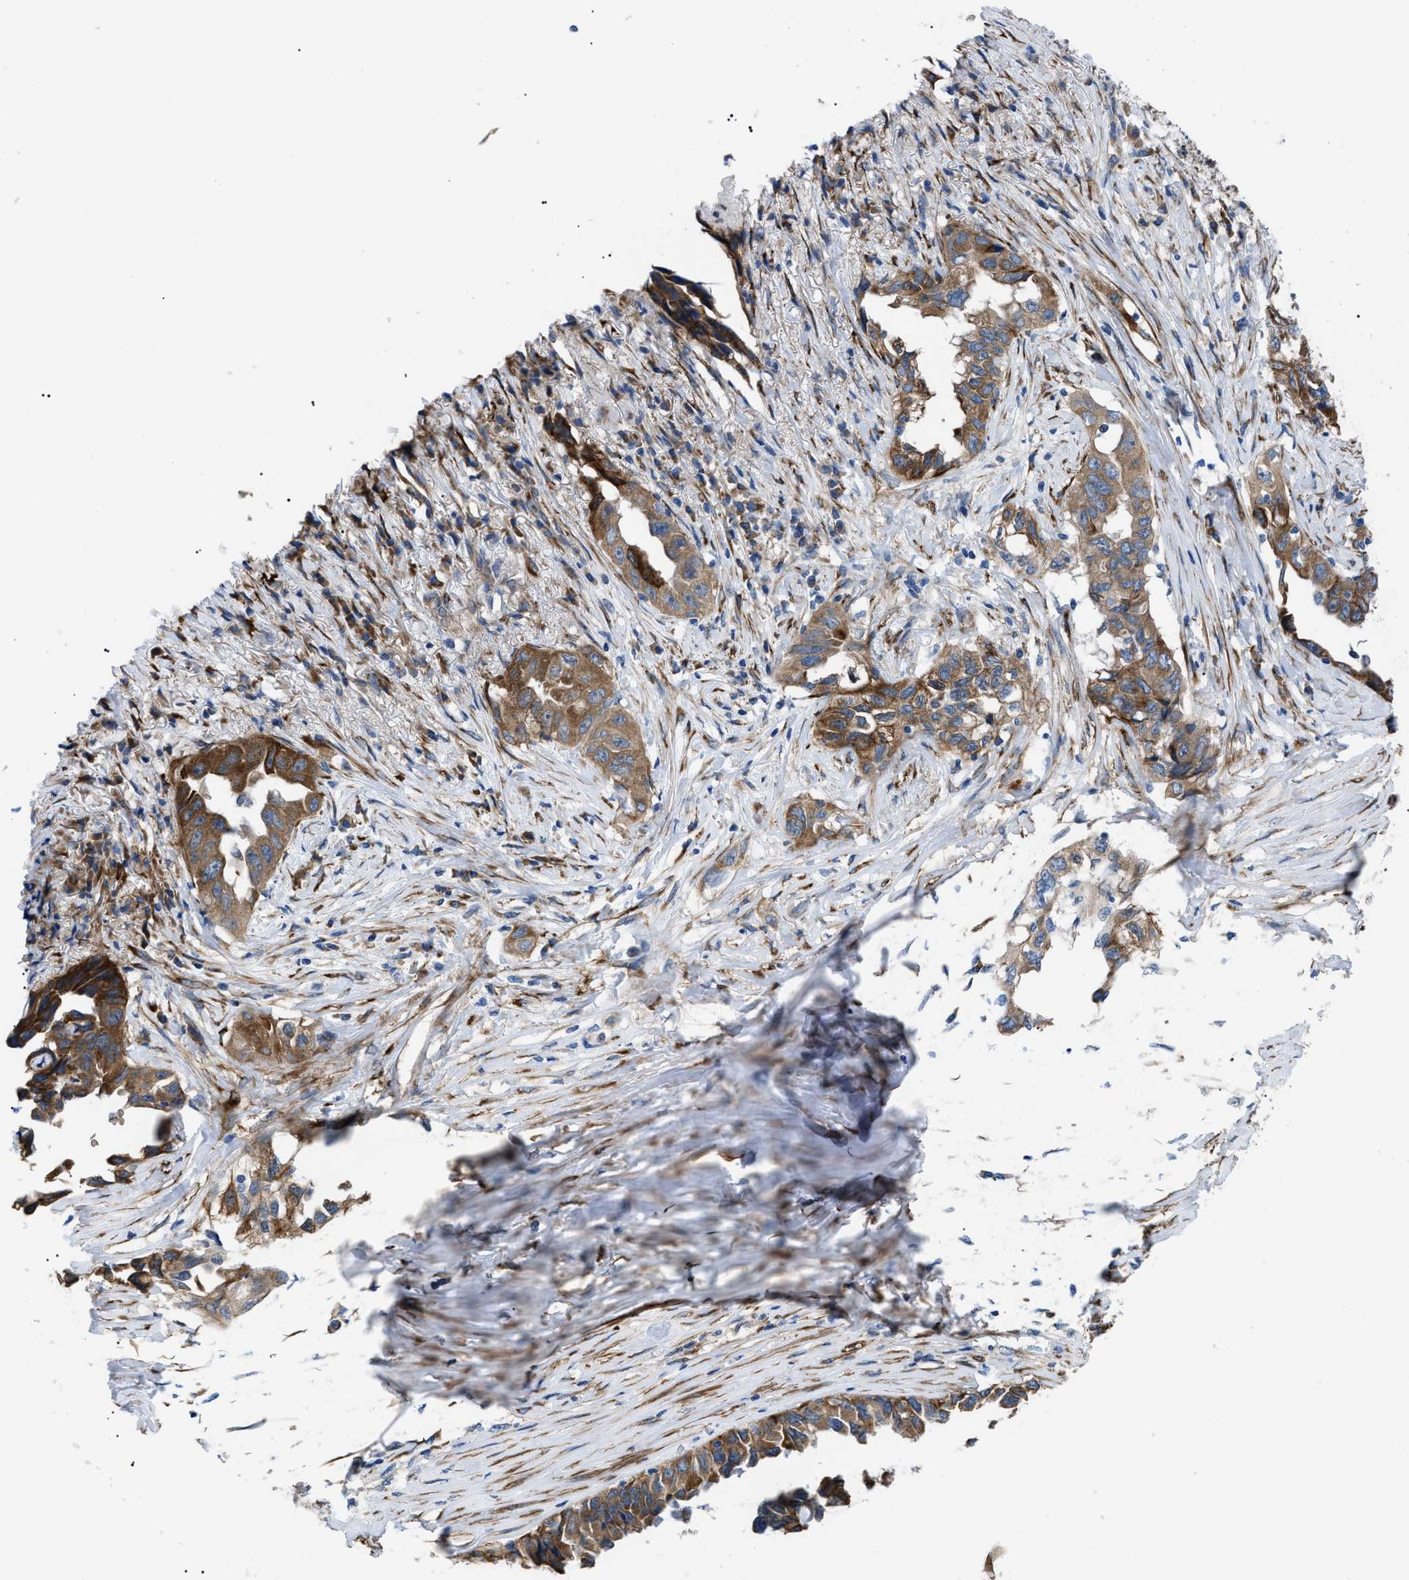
{"staining": {"intensity": "moderate", "quantity": ">75%", "location": "cytoplasmic/membranous"}, "tissue": "lung cancer", "cell_type": "Tumor cells", "image_type": "cancer", "snomed": [{"axis": "morphology", "description": "Adenocarcinoma, NOS"}, {"axis": "topography", "description": "Lung"}], "caption": "Lung cancer (adenocarcinoma) stained with DAB immunohistochemistry displays medium levels of moderate cytoplasmic/membranous staining in approximately >75% of tumor cells.", "gene": "MYO10", "patient": {"sex": "female", "age": 51}}